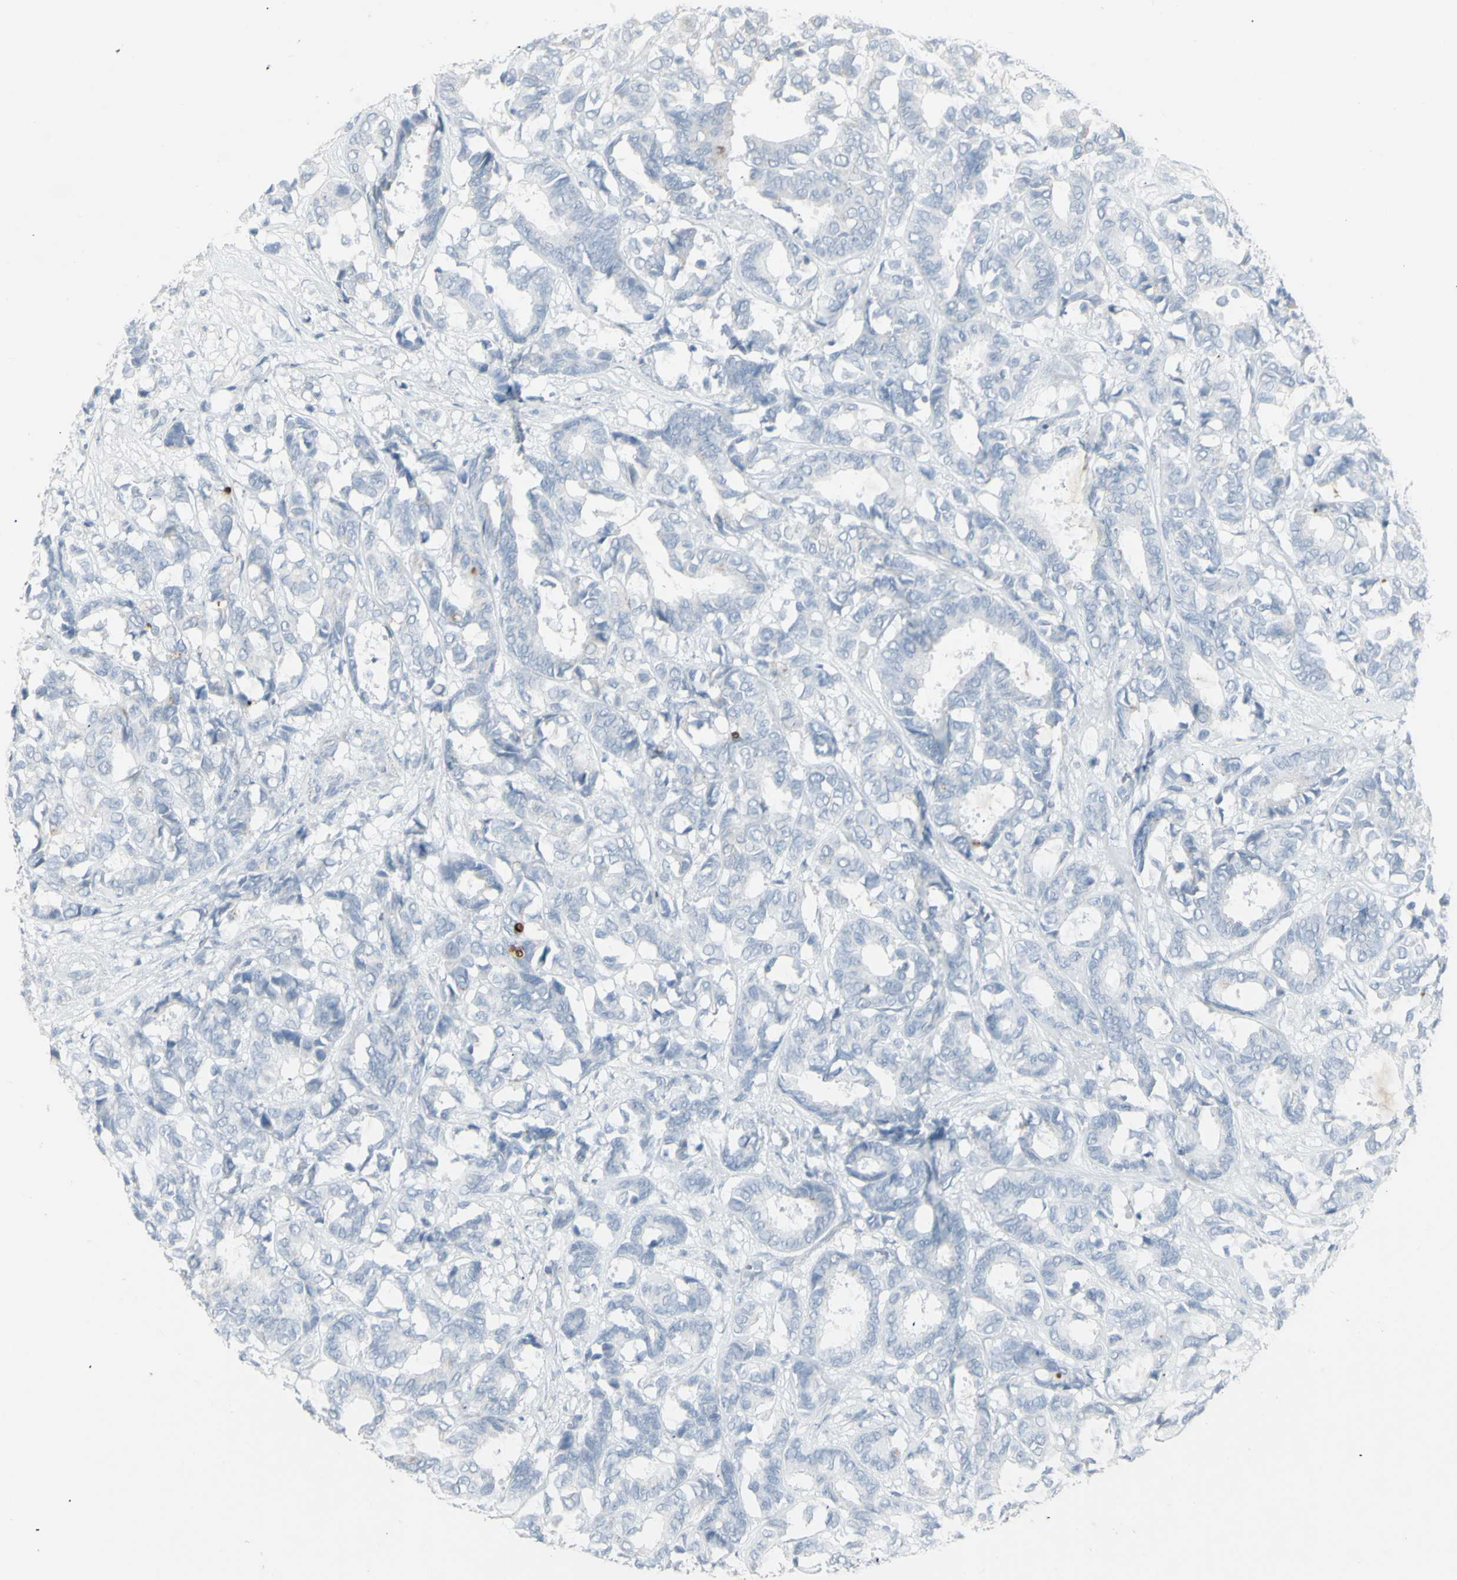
{"staining": {"intensity": "negative", "quantity": "none", "location": "none"}, "tissue": "breast cancer", "cell_type": "Tumor cells", "image_type": "cancer", "snomed": [{"axis": "morphology", "description": "Duct carcinoma"}, {"axis": "topography", "description": "Breast"}], "caption": "Immunohistochemical staining of invasive ductal carcinoma (breast) shows no significant staining in tumor cells. The staining was performed using DAB (3,3'-diaminobenzidine) to visualize the protein expression in brown, while the nuclei were stained in blue with hematoxylin (Magnification: 20x).", "gene": "YBX2", "patient": {"sex": "female", "age": 87}}